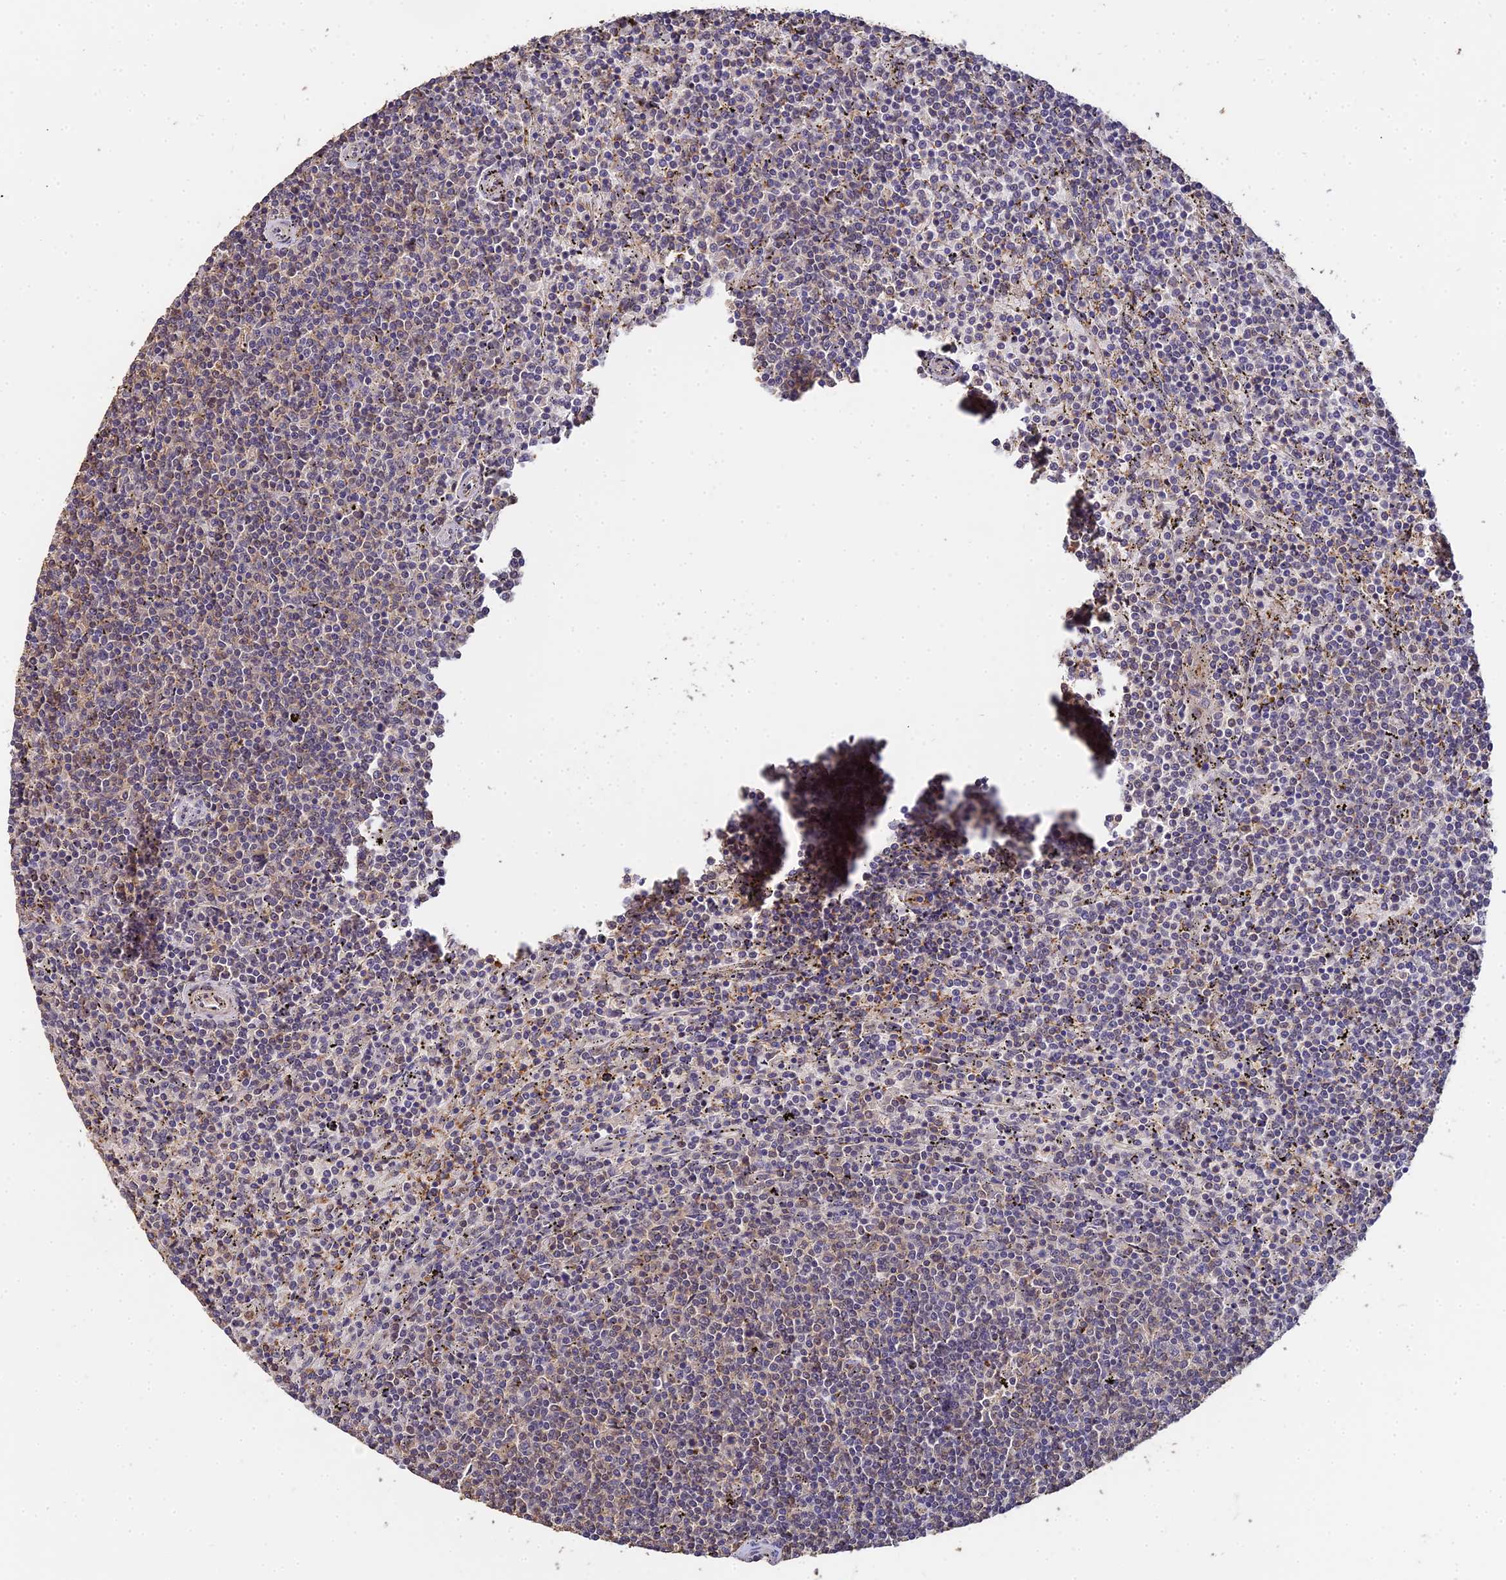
{"staining": {"intensity": "negative", "quantity": "none", "location": "none"}, "tissue": "lymphoma", "cell_type": "Tumor cells", "image_type": "cancer", "snomed": [{"axis": "morphology", "description": "Malignant lymphoma, non-Hodgkin's type, Low grade"}, {"axis": "topography", "description": "Spleen"}], "caption": "A photomicrograph of human lymphoma is negative for staining in tumor cells.", "gene": "LSM5", "patient": {"sex": "female", "age": 50}}